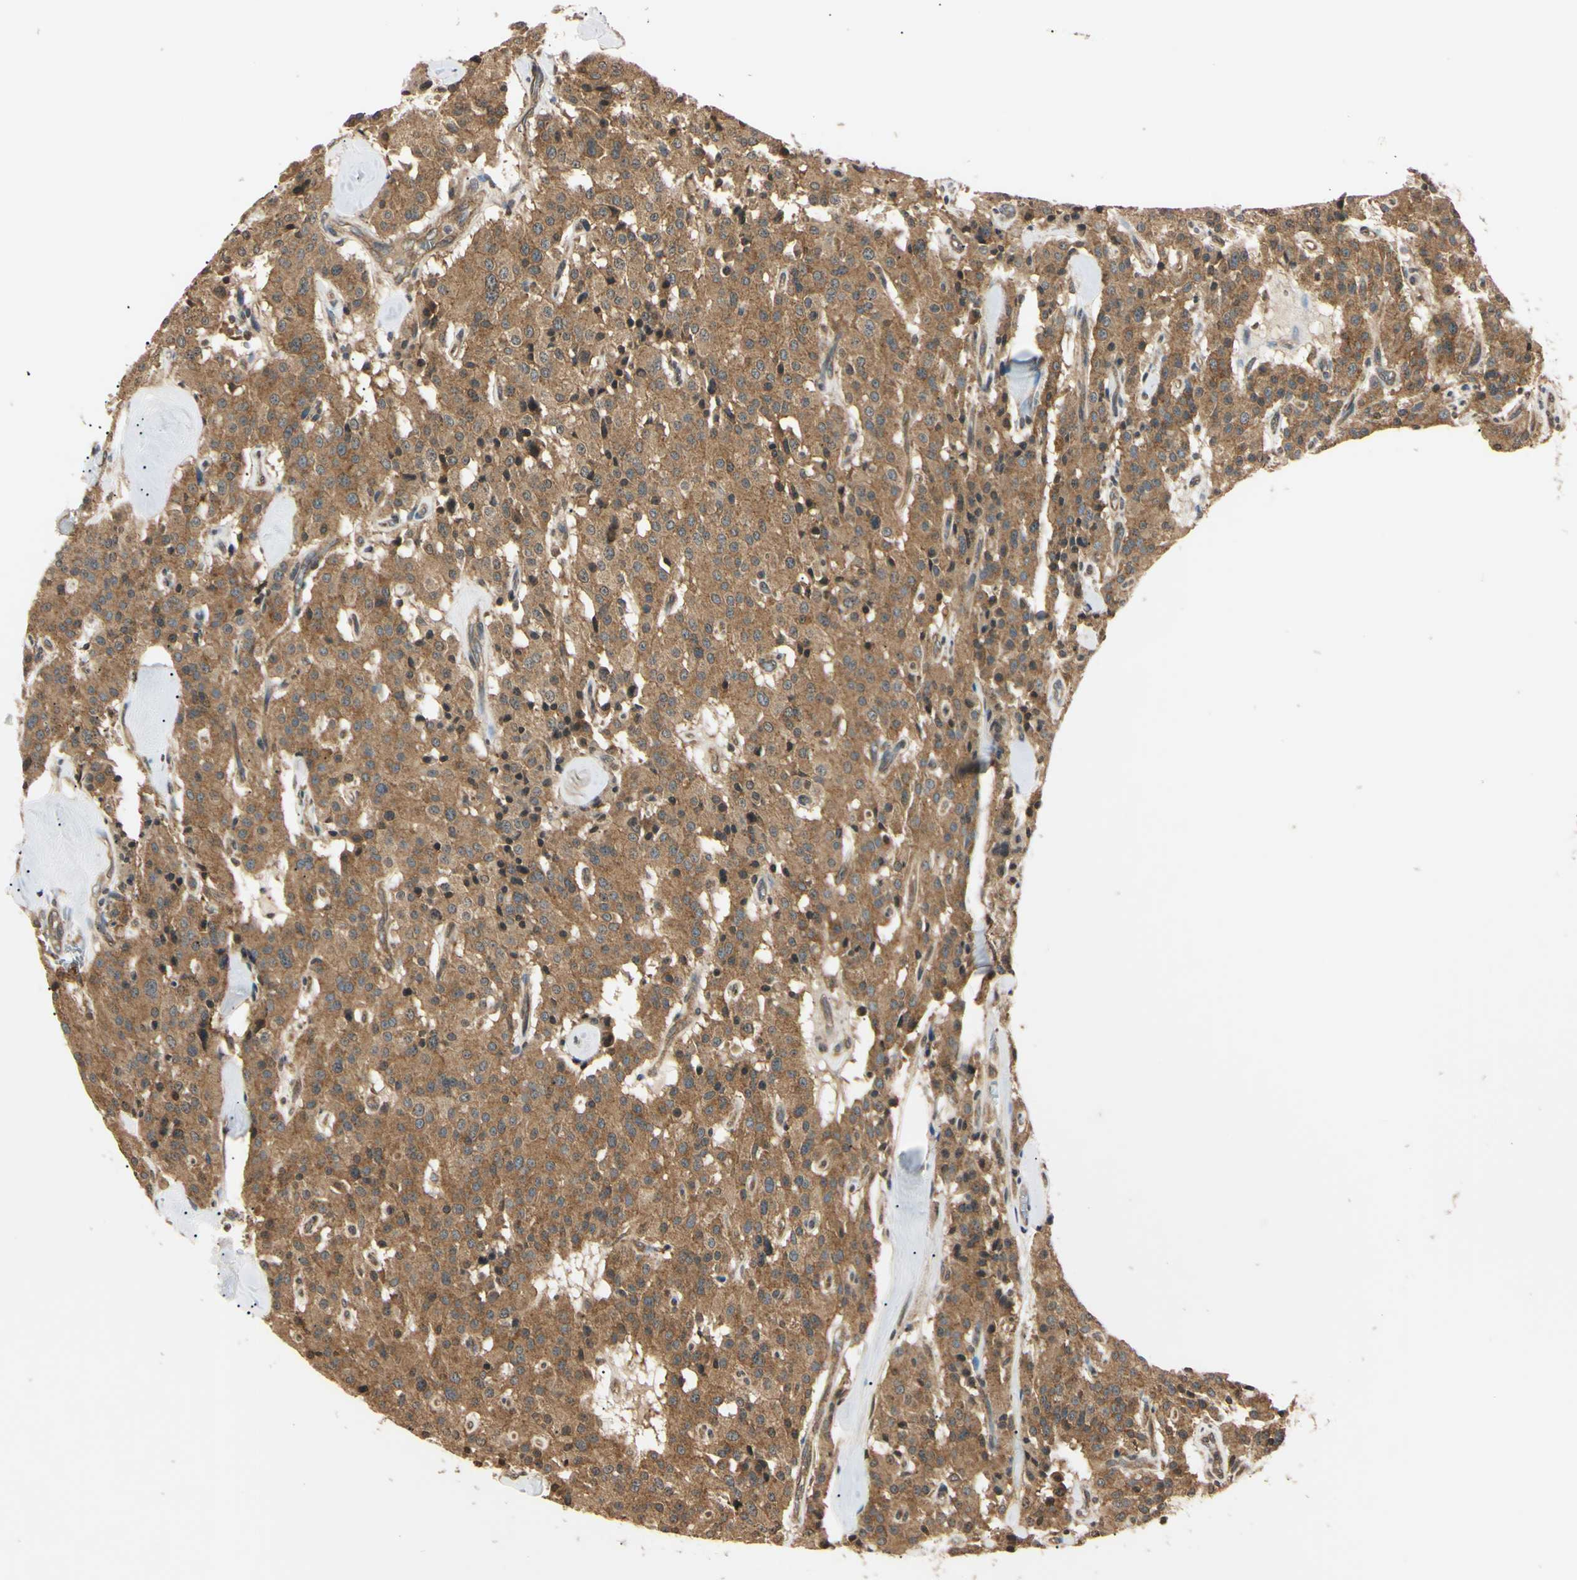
{"staining": {"intensity": "moderate", "quantity": ">75%", "location": "cytoplasmic/membranous"}, "tissue": "carcinoid", "cell_type": "Tumor cells", "image_type": "cancer", "snomed": [{"axis": "morphology", "description": "Carcinoid, malignant, NOS"}, {"axis": "topography", "description": "Lung"}], "caption": "Protein expression analysis of carcinoid shows moderate cytoplasmic/membranous positivity in approximately >75% of tumor cells.", "gene": "EPN1", "patient": {"sex": "male", "age": 30}}